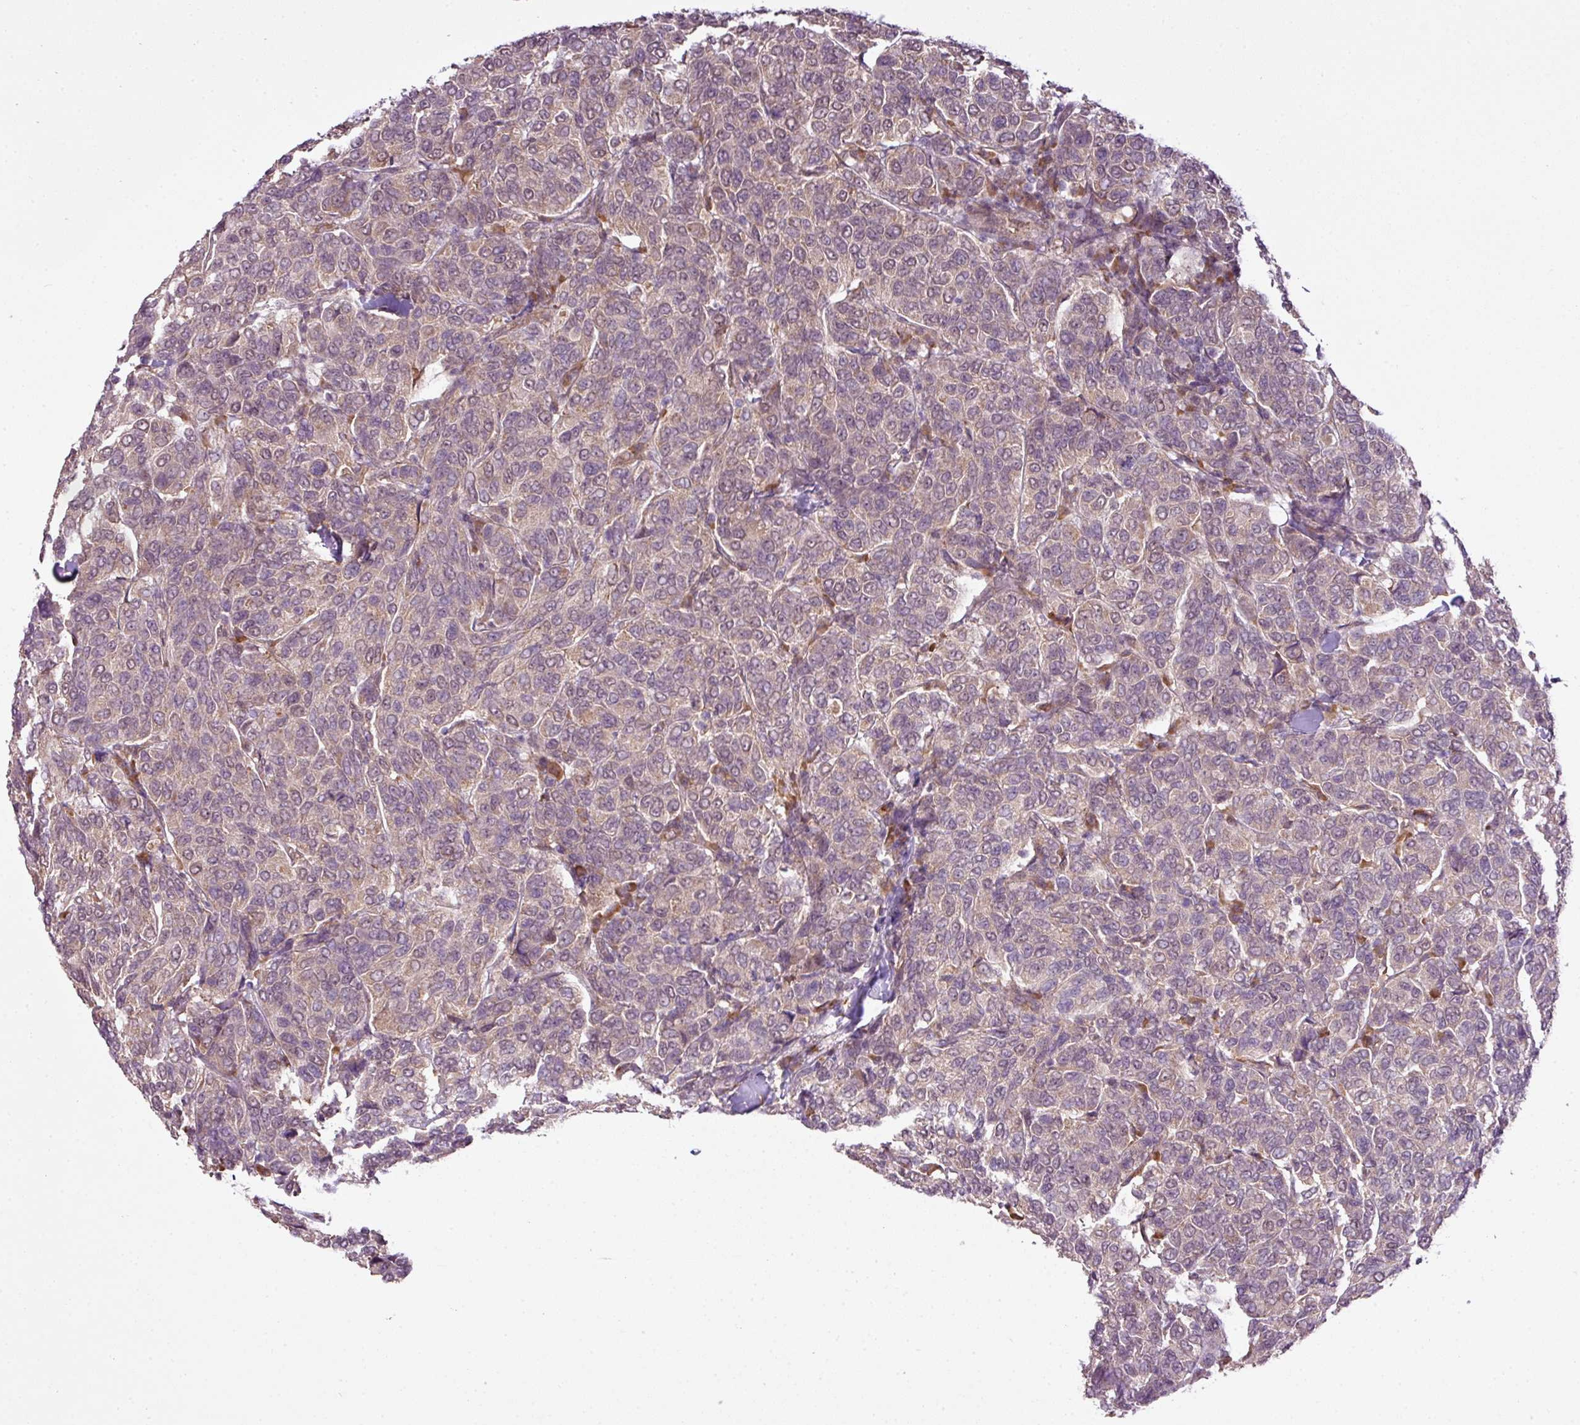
{"staining": {"intensity": "weak", "quantity": "<25%", "location": "cytoplasmic/membranous"}, "tissue": "breast cancer", "cell_type": "Tumor cells", "image_type": "cancer", "snomed": [{"axis": "morphology", "description": "Duct carcinoma"}, {"axis": "topography", "description": "Breast"}], "caption": "The micrograph reveals no staining of tumor cells in breast cancer.", "gene": "DNAAF4", "patient": {"sex": "female", "age": 55}}